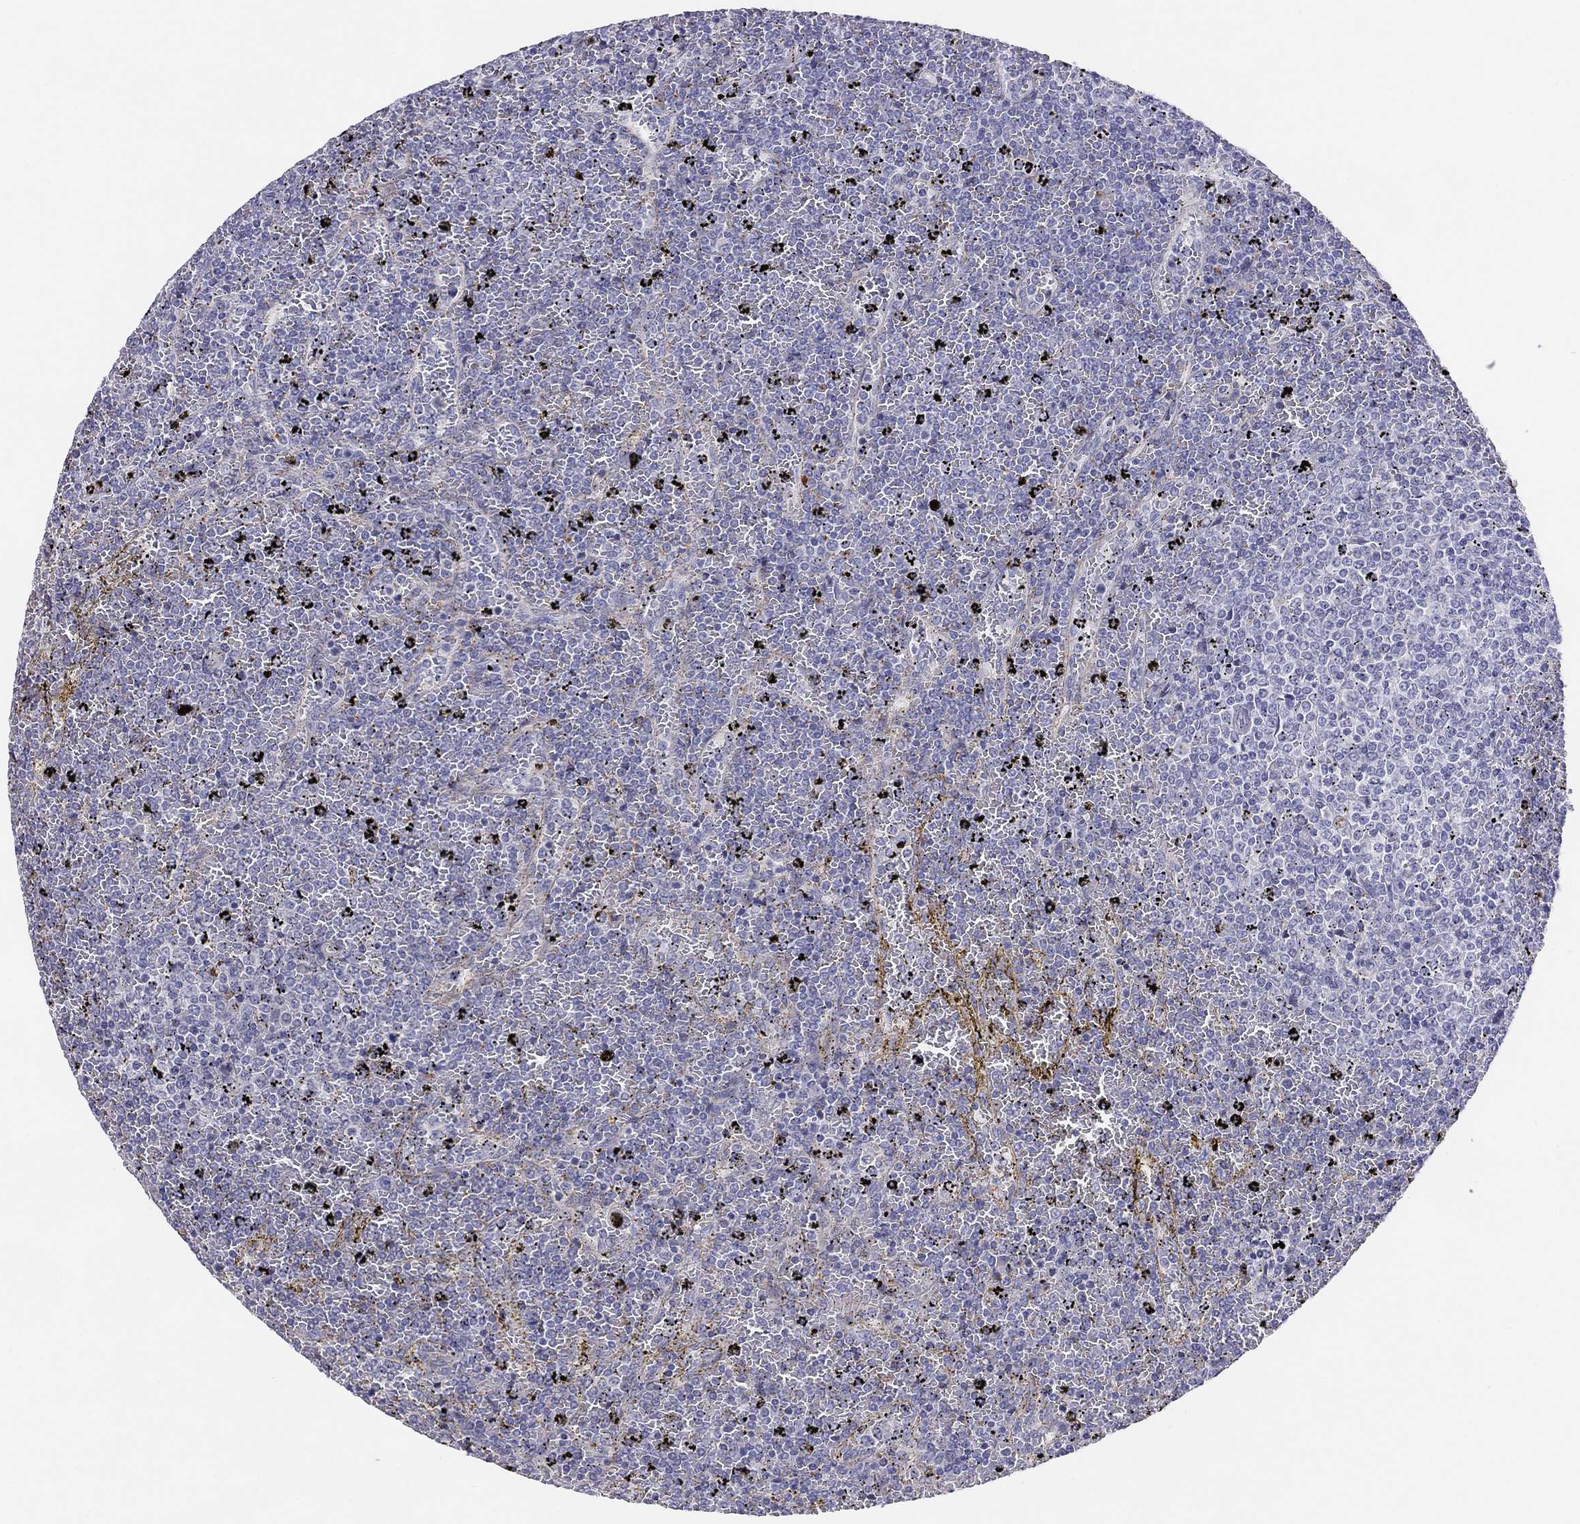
{"staining": {"intensity": "negative", "quantity": "none", "location": "none"}, "tissue": "lymphoma", "cell_type": "Tumor cells", "image_type": "cancer", "snomed": [{"axis": "morphology", "description": "Malignant lymphoma, non-Hodgkin's type, Low grade"}, {"axis": "topography", "description": "Spleen"}], "caption": "High magnification brightfield microscopy of malignant lymphoma, non-Hodgkin's type (low-grade) stained with DAB (3,3'-diaminobenzidine) (brown) and counterstained with hematoxylin (blue): tumor cells show no significant staining.", "gene": "MGAT4C", "patient": {"sex": "female", "age": 77}}